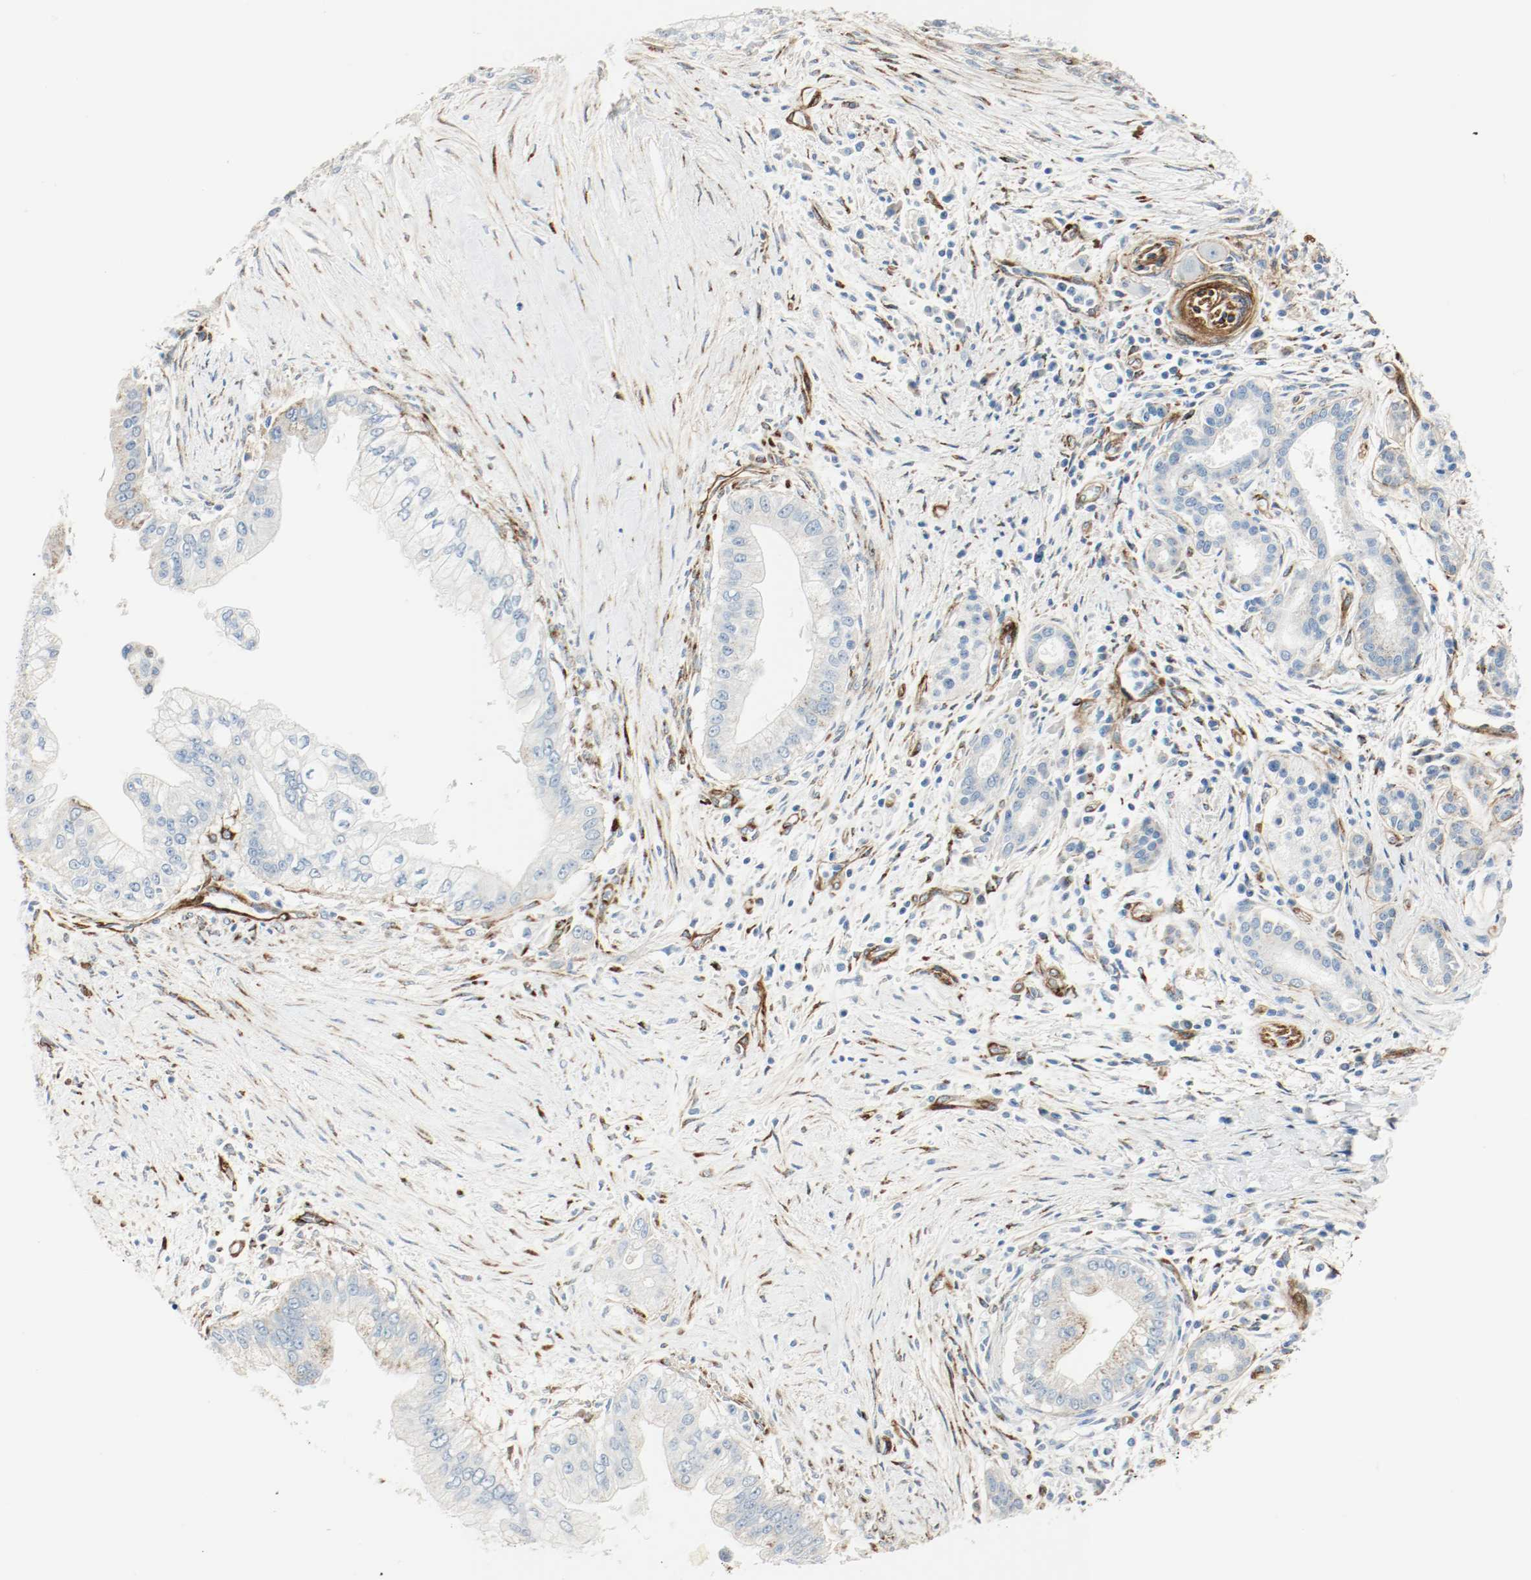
{"staining": {"intensity": "weak", "quantity": "<25%", "location": "cytoplasmic/membranous"}, "tissue": "pancreatic cancer", "cell_type": "Tumor cells", "image_type": "cancer", "snomed": [{"axis": "morphology", "description": "Adenocarcinoma, NOS"}, {"axis": "topography", "description": "Pancreas"}], "caption": "Immunohistochemistry (IHC) of human pancreatic cancer displays no positivity in tumor cells.", "gene": "LAMB1", "patient": {"sex": "male", "age": 59}}